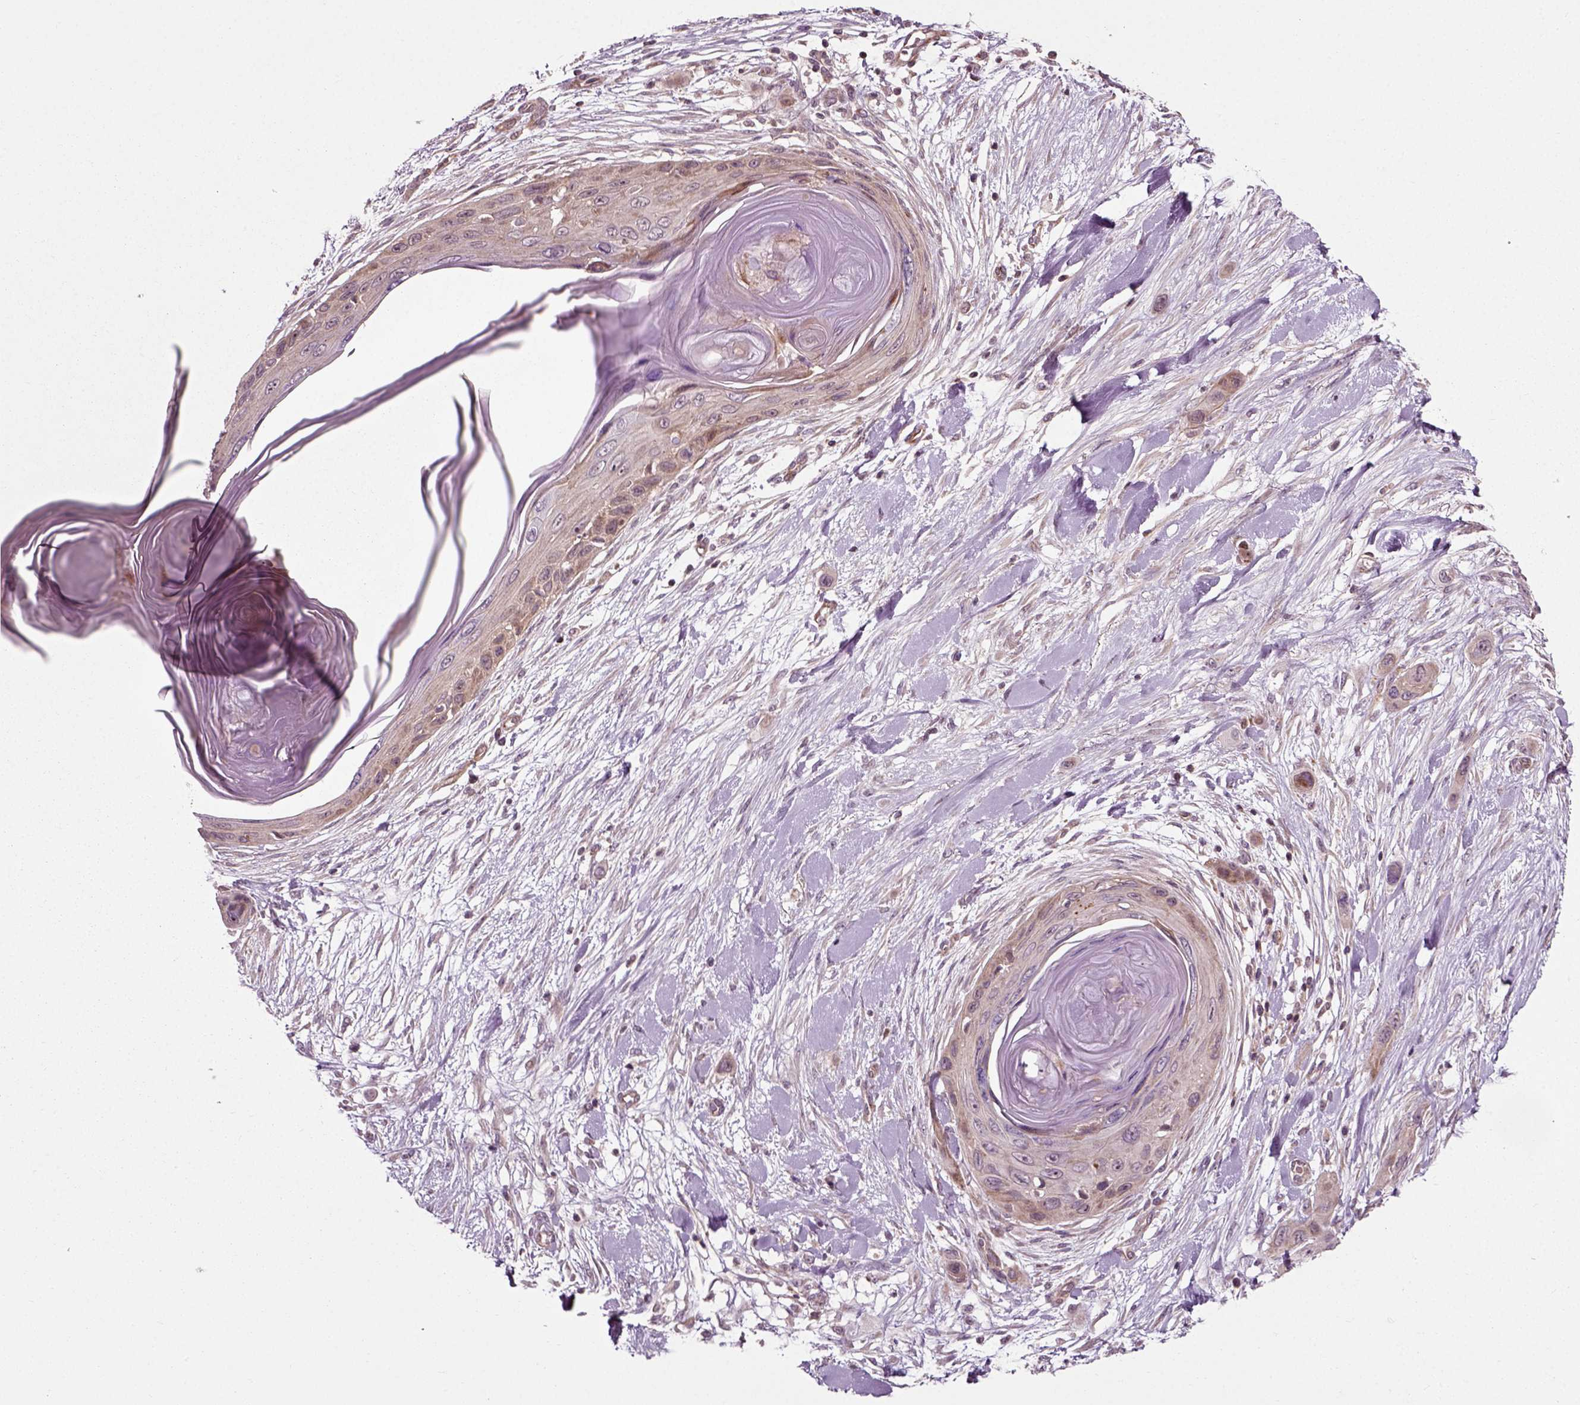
{"staining": {"intensity": "weak", "quantity": ">75%", "location": "cytoplasmic/membranous"}, "tissue": "skin cancer", "cell_type": "Tumor cells", "image_type": "cancer", "snomed": [{"axis": "morphology", "description": "Squamous cell carcinoma, NOS"}, {"axis": "topography", "description": "Skin"}], "caption": "Skin squamous cell carcinoma stained with DAB immunohistochemistry (IHC) shows low levels of weak cytoplasmic/membranous staining in about >75% of tumor cells. (Stains: DAB in brown, nuclei in blue, Microscopy: brightfield microscopy at high magnification).", "gene": "PLCD3", "patient": {"sex": "male", "age": 79}}